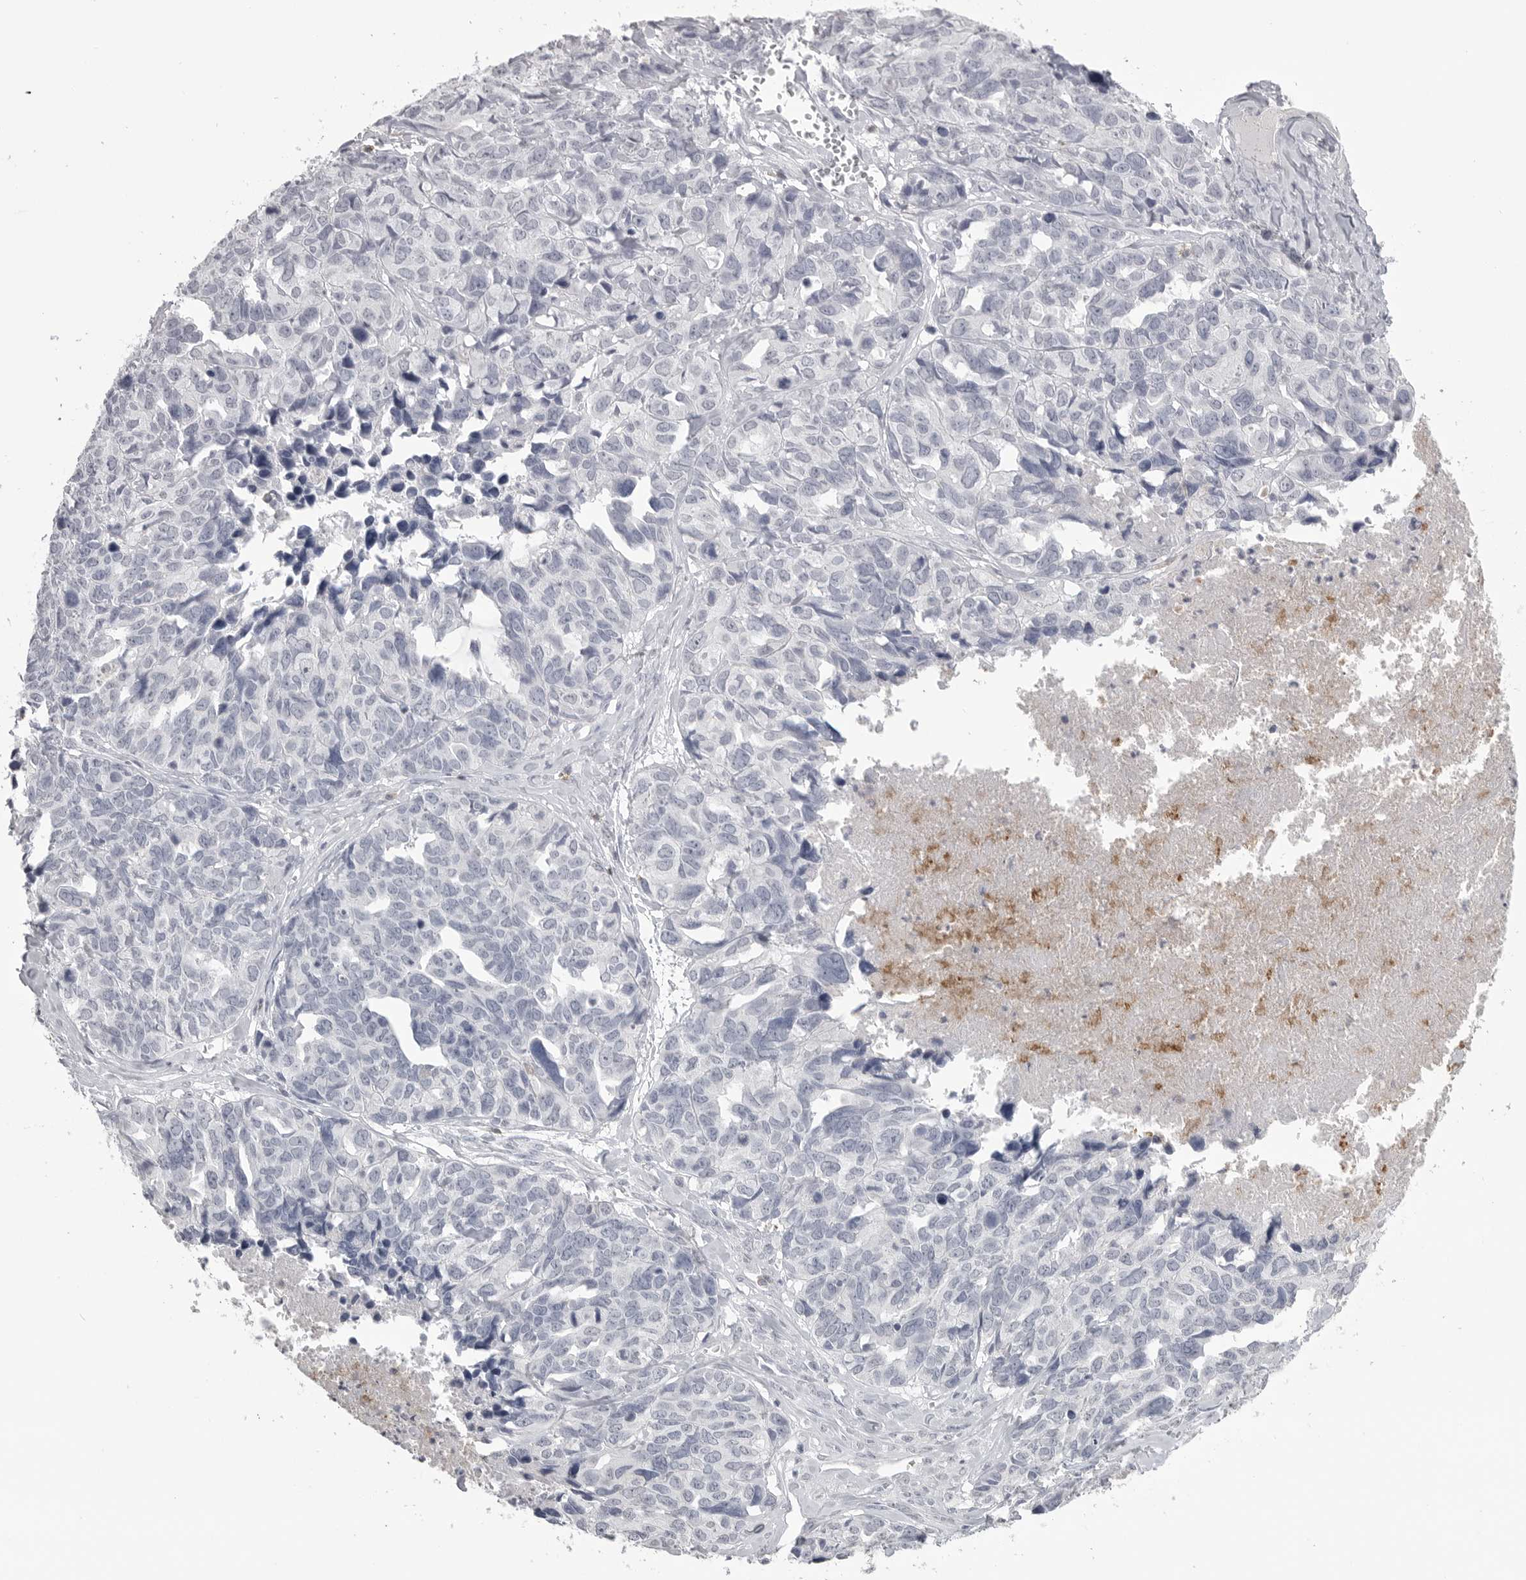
{"staining": {"intensity": "negative", "quantity": "none", "location": "none"}, "tissue": "ovarian cancer", "cell_type": "Tumor cells", "image_type": "cancer", "snomed": [{"axis": "morphology", "description": "Cystadenocarcinoma, serous, NOS"}, {"axis": "topography", "description": "Ovary"}], "caption": "Serous cystadenocarcinoma (ovarian) stained for a protein using immunohistochemistry (IHC) displays no positivity tumor cells.", "gene": "ITGAL", "patient": {"sex": "female", "age": 79}}